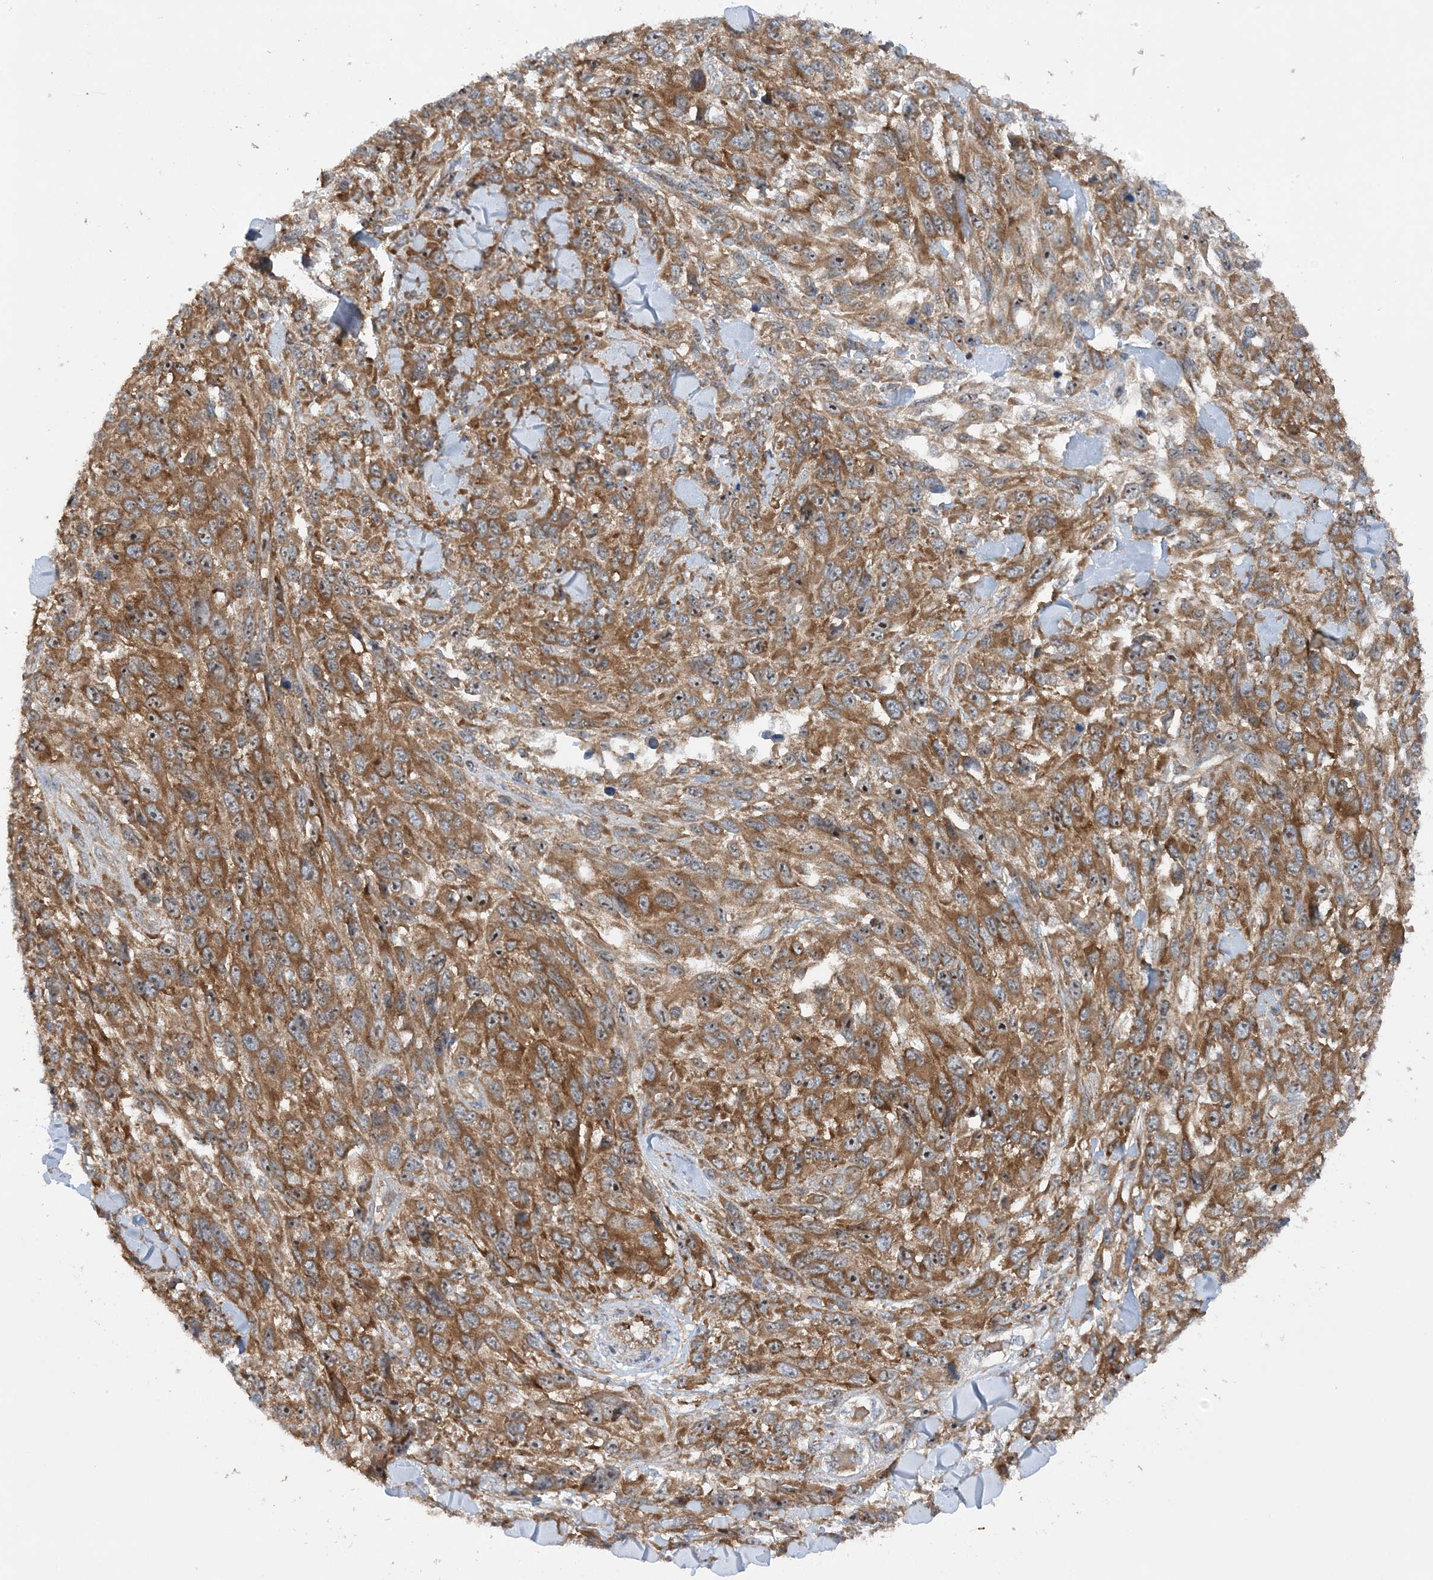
{"staining": {"intensity": "moderate", "quantity": ">75%", "location": "cytoplasmic/membranous"}, "tissue": "melanoma", "cell_type": "Tumor cells", "image_type": "cancer", "snomed": [{"axis": "morphology", "description": "Malignant melanoma, NOS"}, {"axis": "topography", "description": "Skin"}], "caption": "Protein staining of melanoma tissue demonstrates moderate cytoplasmic/membranous expression in about >75% of tumor cells.", "gene": "ACAP2", "patient": {"sex": "female", "age": 96}}